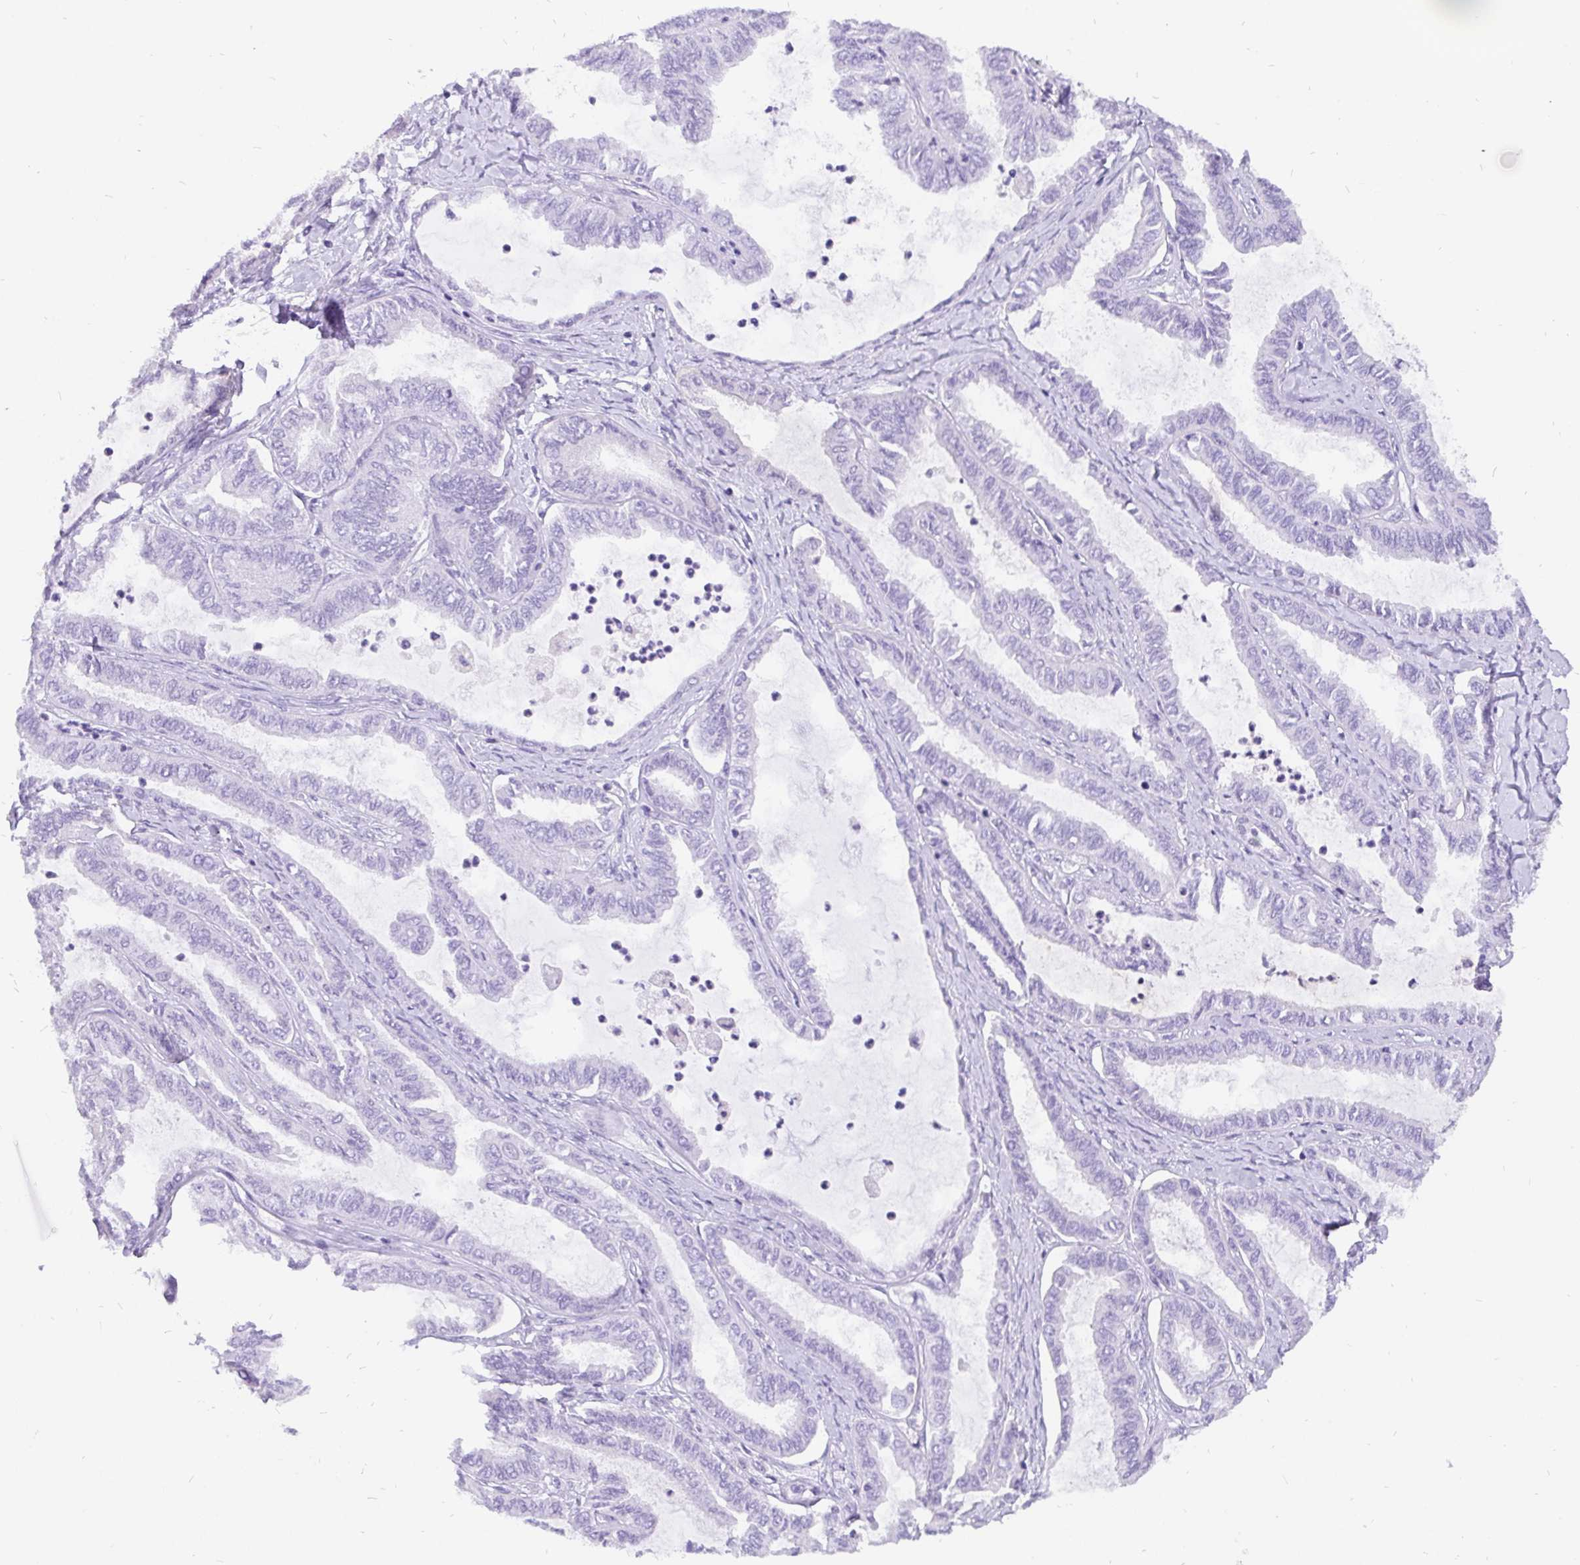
{"staining": {"intensity": "negative", "quantity": "none", "location": "none"}, "tissue": "ovarian cancer", "cell_type": "Tumor cells", "image_type": "cancer", "snomed": [{"axis": "morphology", "description": "Carcinoma, endometroid"}, {"axis": "topography", "description": "Ovary"}], "caption": "Ovarian cancer (endometroid carcinoma) was stained to show a protein in brown. There is no significant expression in tumor cells.", "gene": "KRT13", "patient": {"sex": "female", "age": 70}}